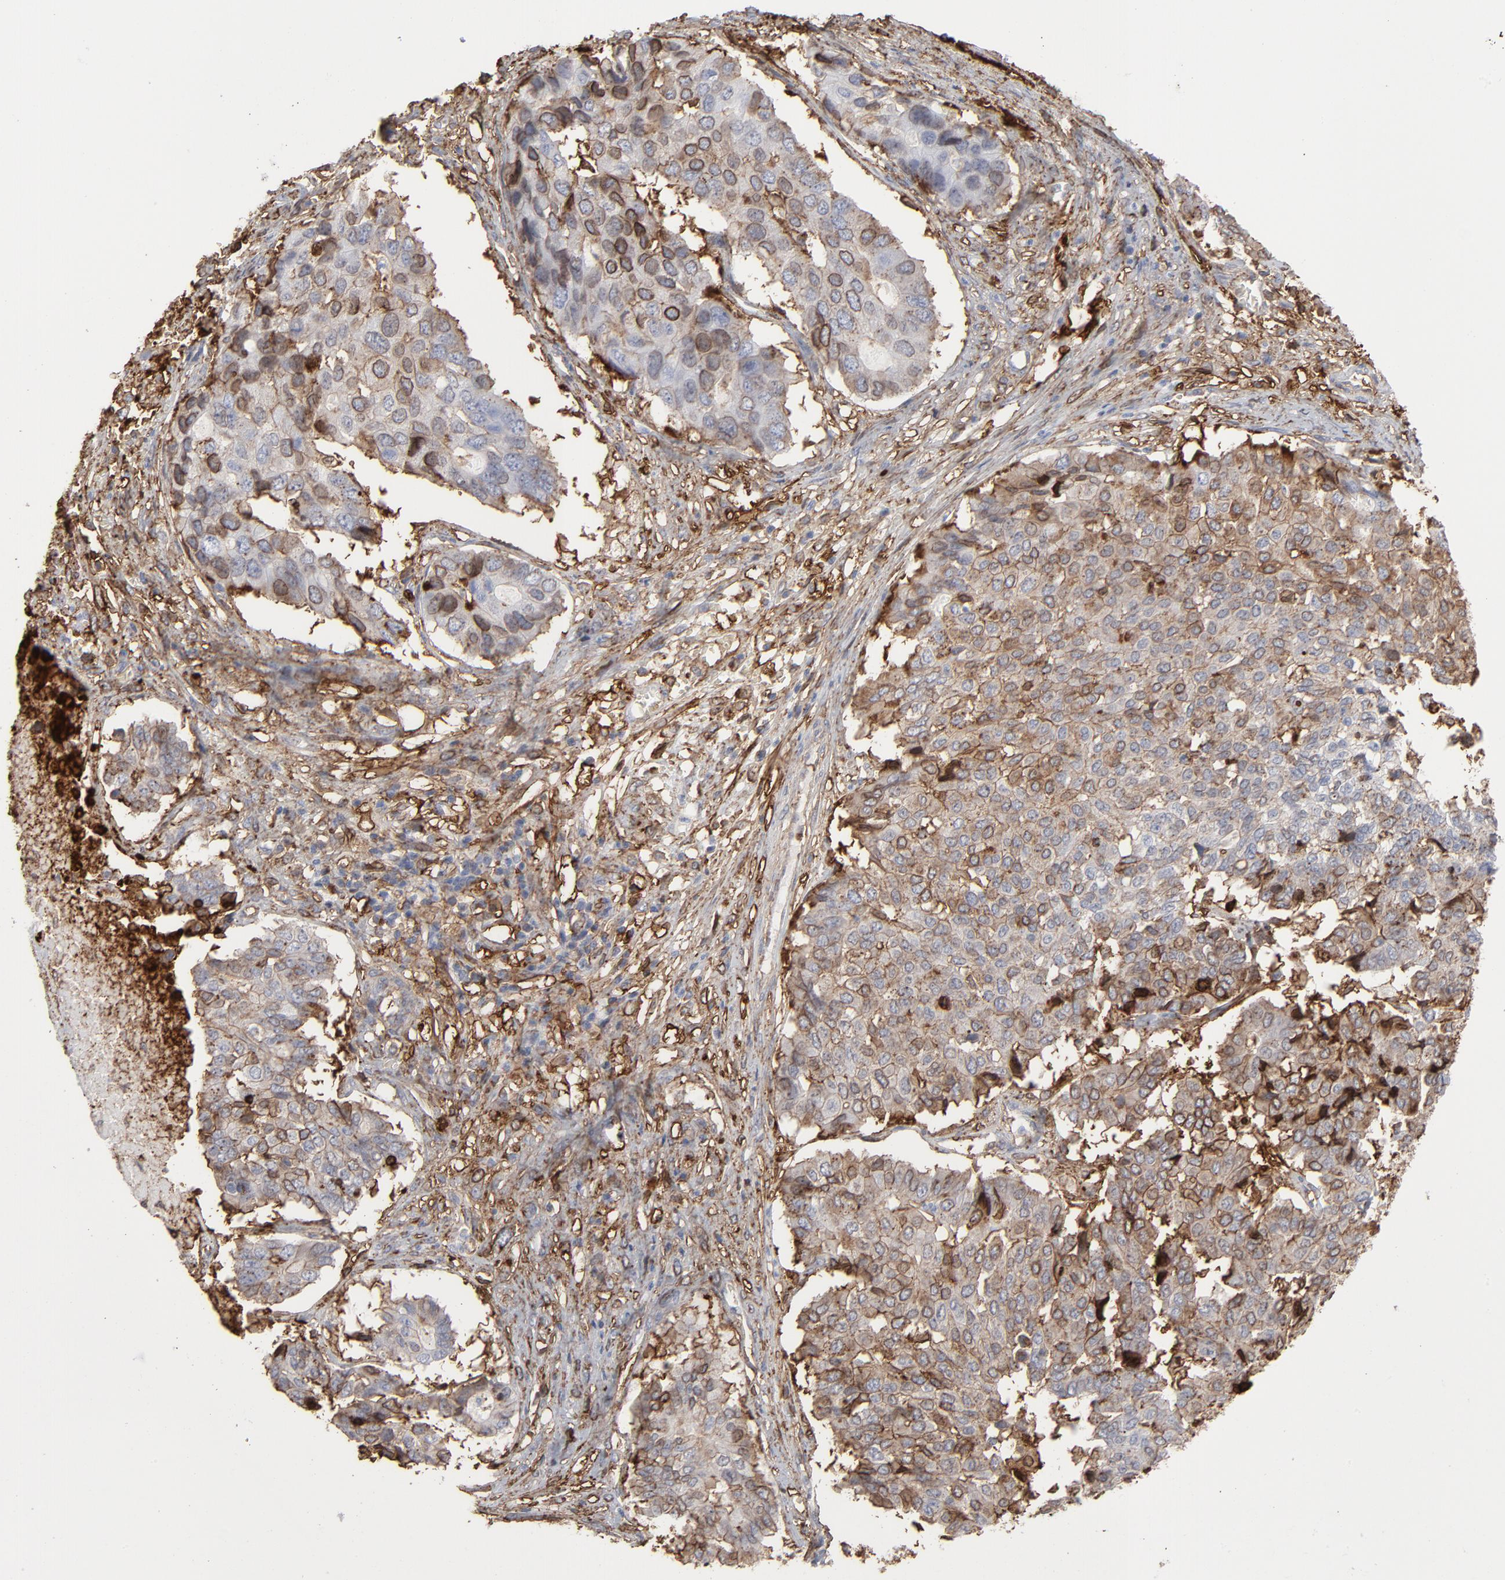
{"staining": {"intensity": "moderate", "quantity": "25%-75%", "location": "cytoplasmic/membranous"}, "tissue": "pancreatic cancer", "cell_type": "Tumor cells", "image_type": "cancer", "snomed": [{"axis": "morphology", "description": "Adenocarcinoma, NOS"}, {"axis": "topography", "description": "Pancreas"}], "caption": "Pancreatic adenocarcinoma was stained to show a protein in brown. There is medium levels of moderate cytoplasmic/membranous positivity in approximately 25%-75% of tumor cells.", "gene": "ANXA5", "patient": {"sex": "male", "age": 50}}